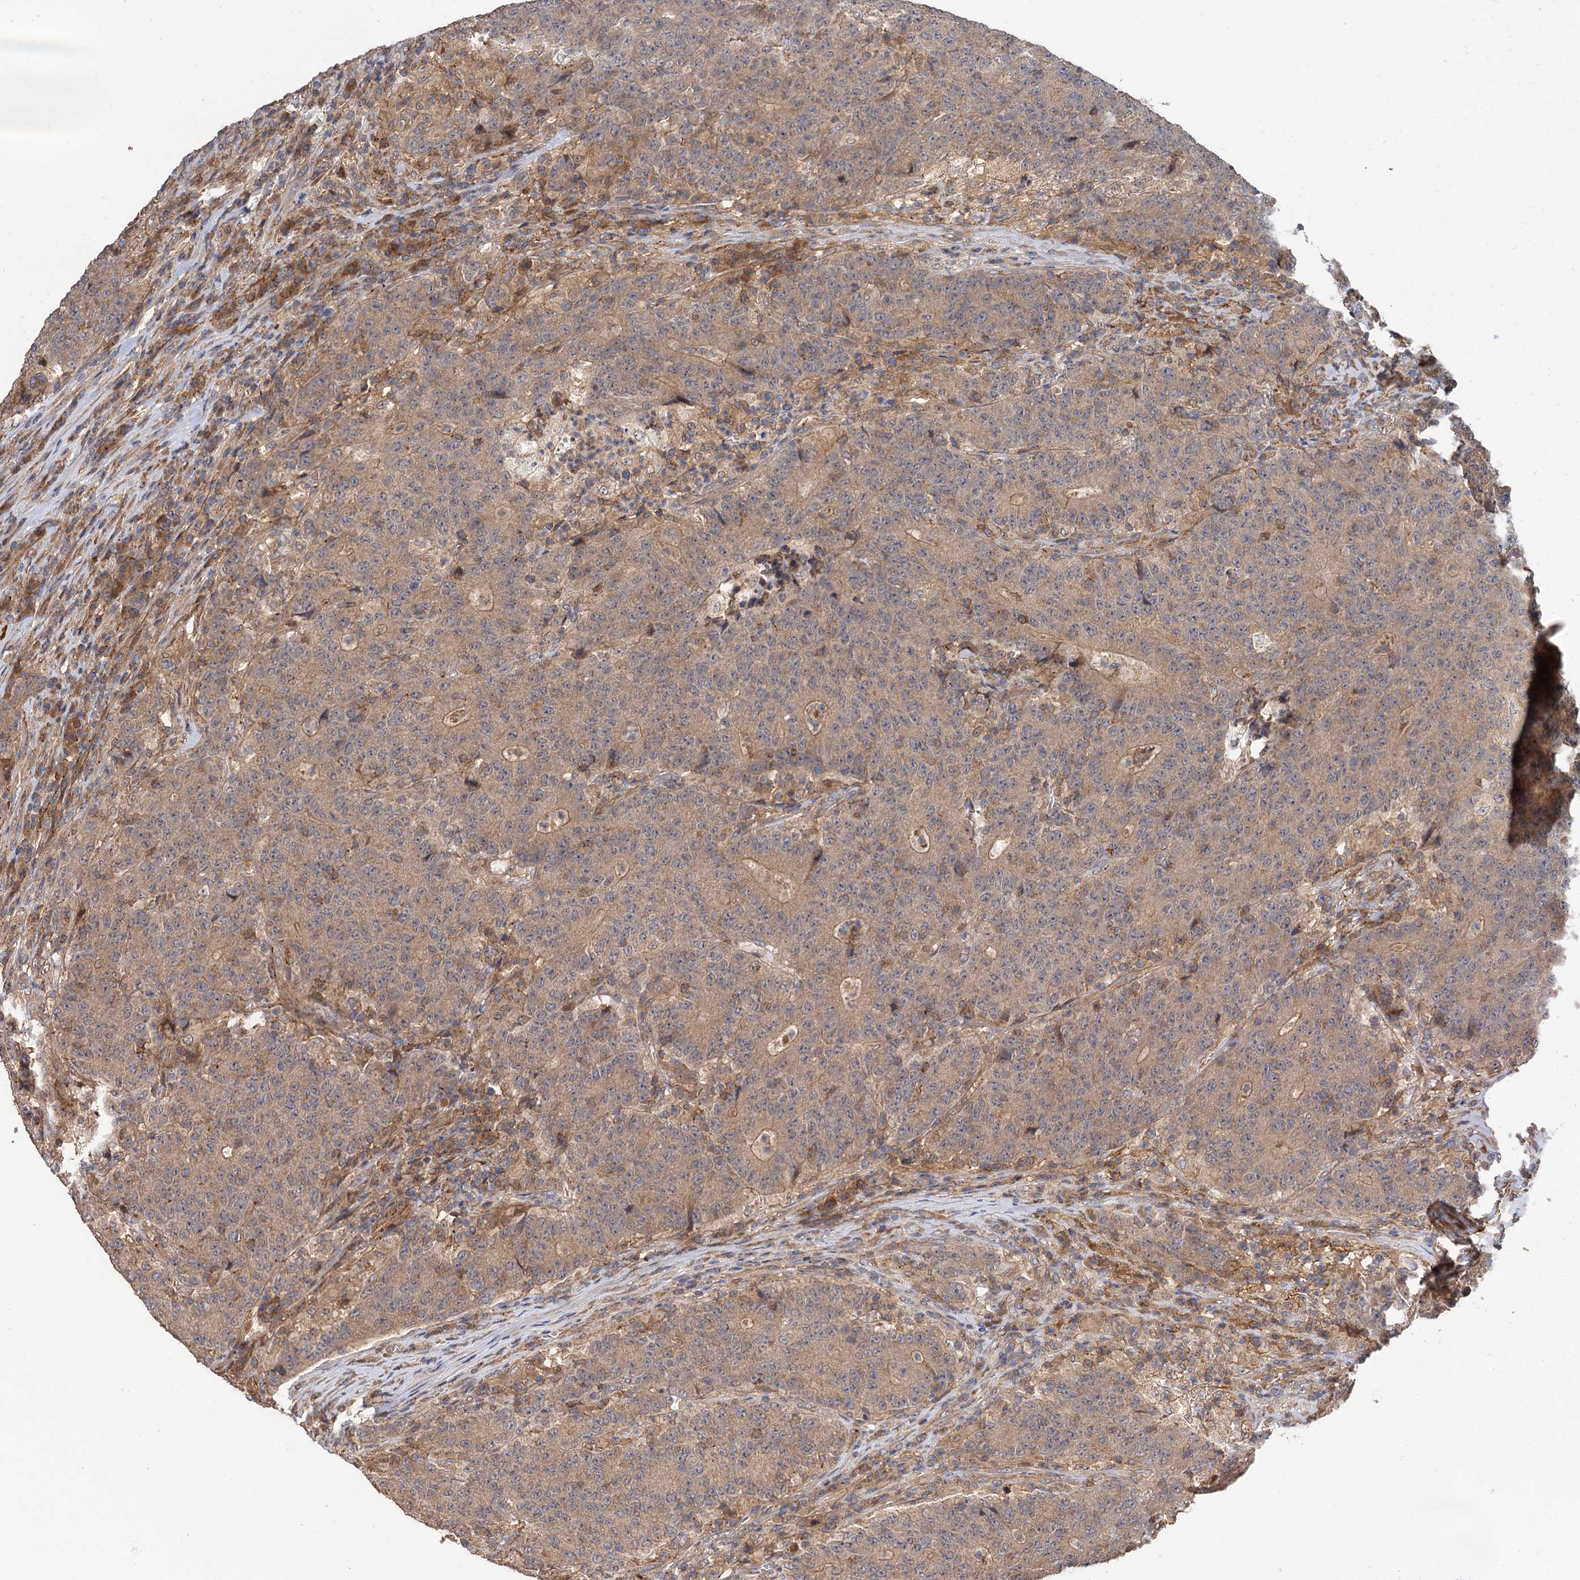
{"staining": {"intensity": "moderate", "quantity": ">75%", "location": "cytoplasmic/membranous"}, "tissue": "colorectal cancer", "cell_type": "Tumor cells", "image_type": "cancer", "snomed": [{"axis": "morphology", "description": "Adenocarcinoma, NOS"}, {"axis": "topography", "description": "Colon"}], "caption": "Immunohistochemistry of colorectal adenocarcinoma demonstrates medium levels of moderate cytoplasmic/membranous staining in approximately >75% of tumor cells.", "gene": "FBXW8", "patient": {"sex": "female", "age": 75}}